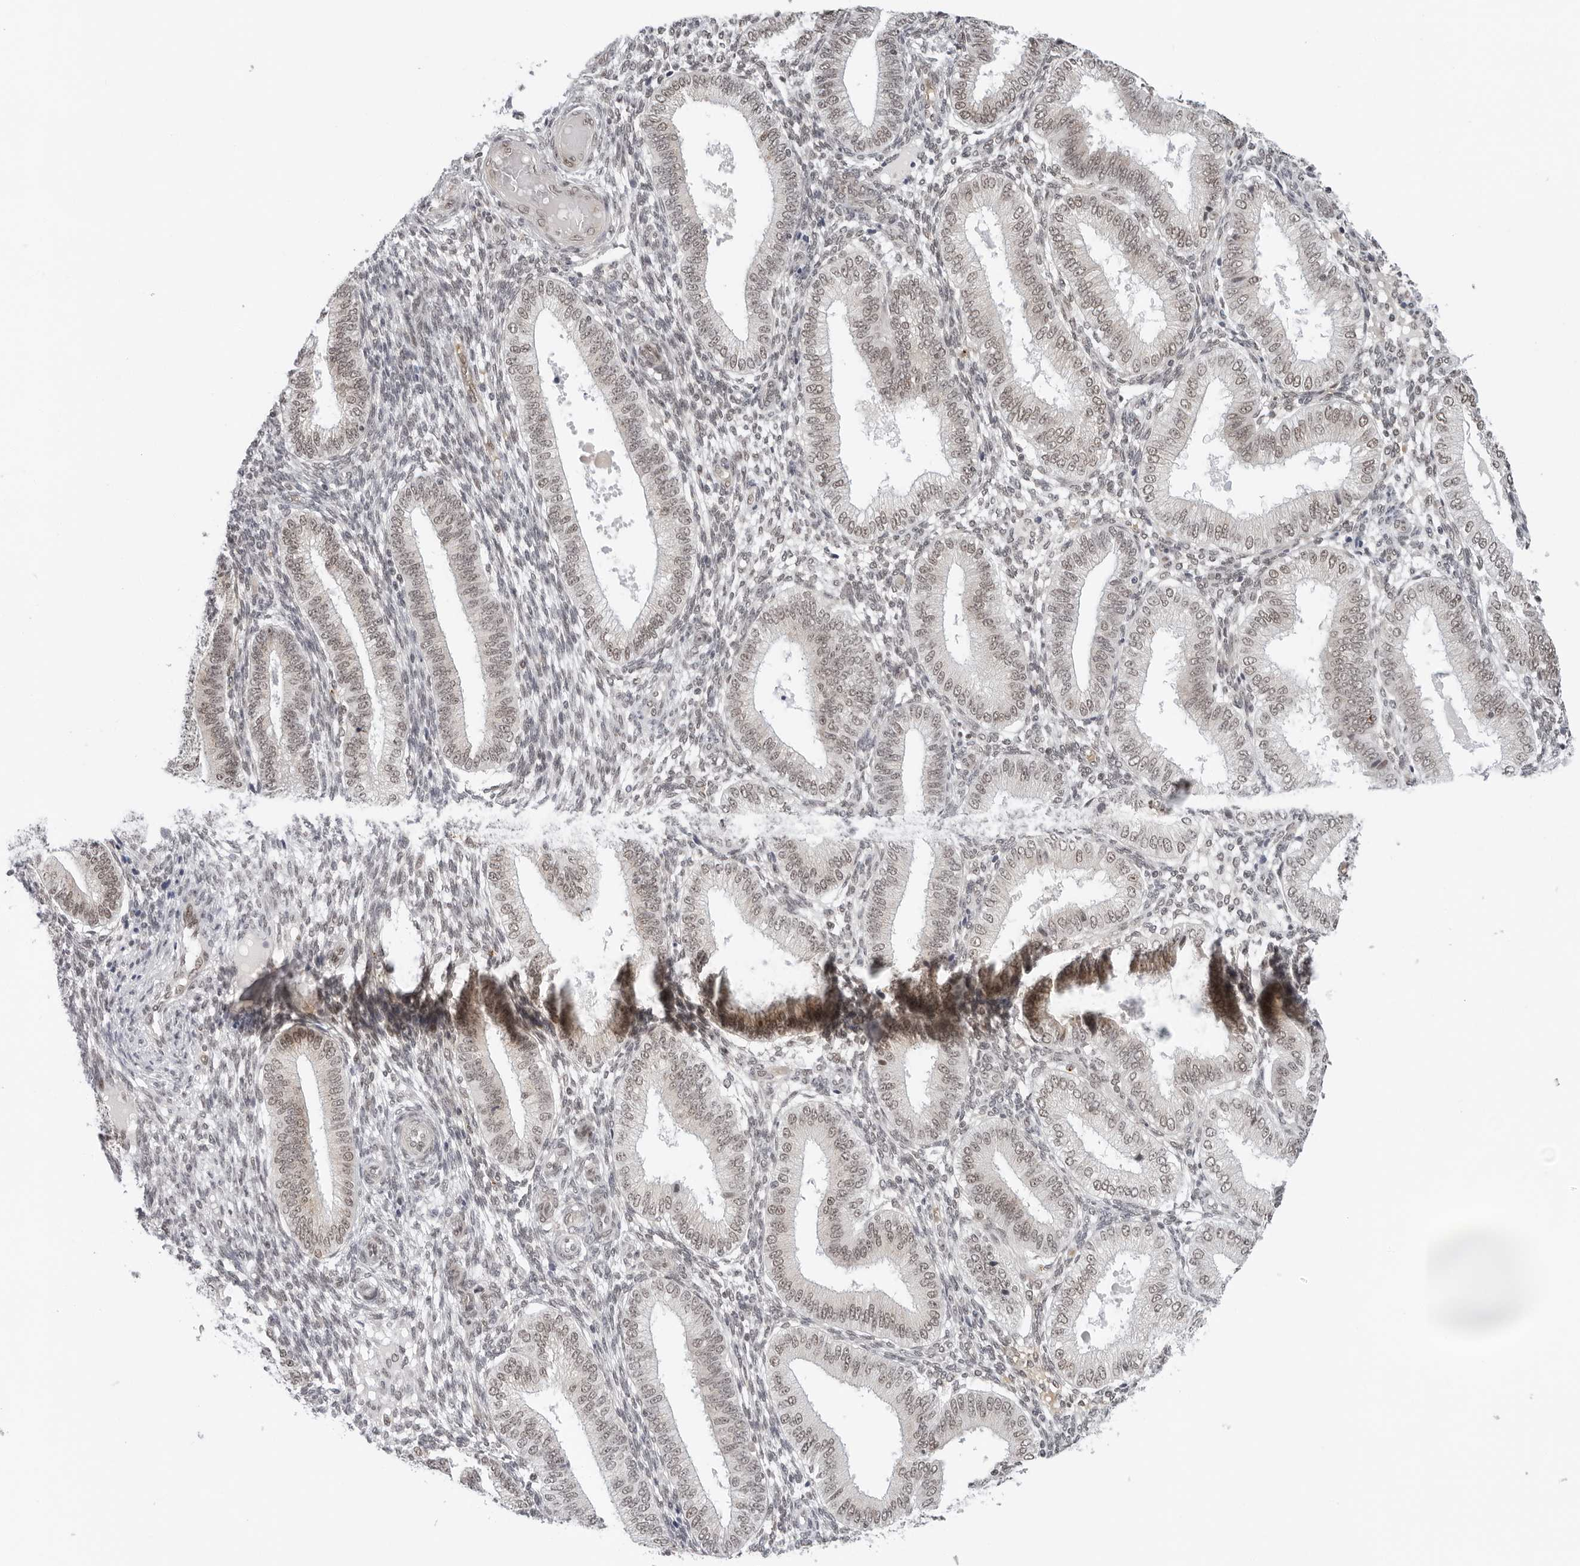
{"staining": {"intensity": "negative", "quantity": "none", "location": "none"}, "tissue": "endometrium", "cell_type": "Cells in endometrial stroma", "image_type": "normal", "snomed": [{"axis": "morphology", "description": "Normal tissue, NOS"}, {"axis": "topography", "description": "Endometrium"}], "caption": "Immunohistochemistry (IHC) photomicrograph of unremarkable endometrium stained for a protein (brown), which reveals no staining in cells in endometrial stroma. (Brightfield microscopy of DAB (3,3'-diaminobenzidine) immunohistochemistry at high magnification).", "gene": "TOX4", "patient": {"sex": "female", "age": 39}}